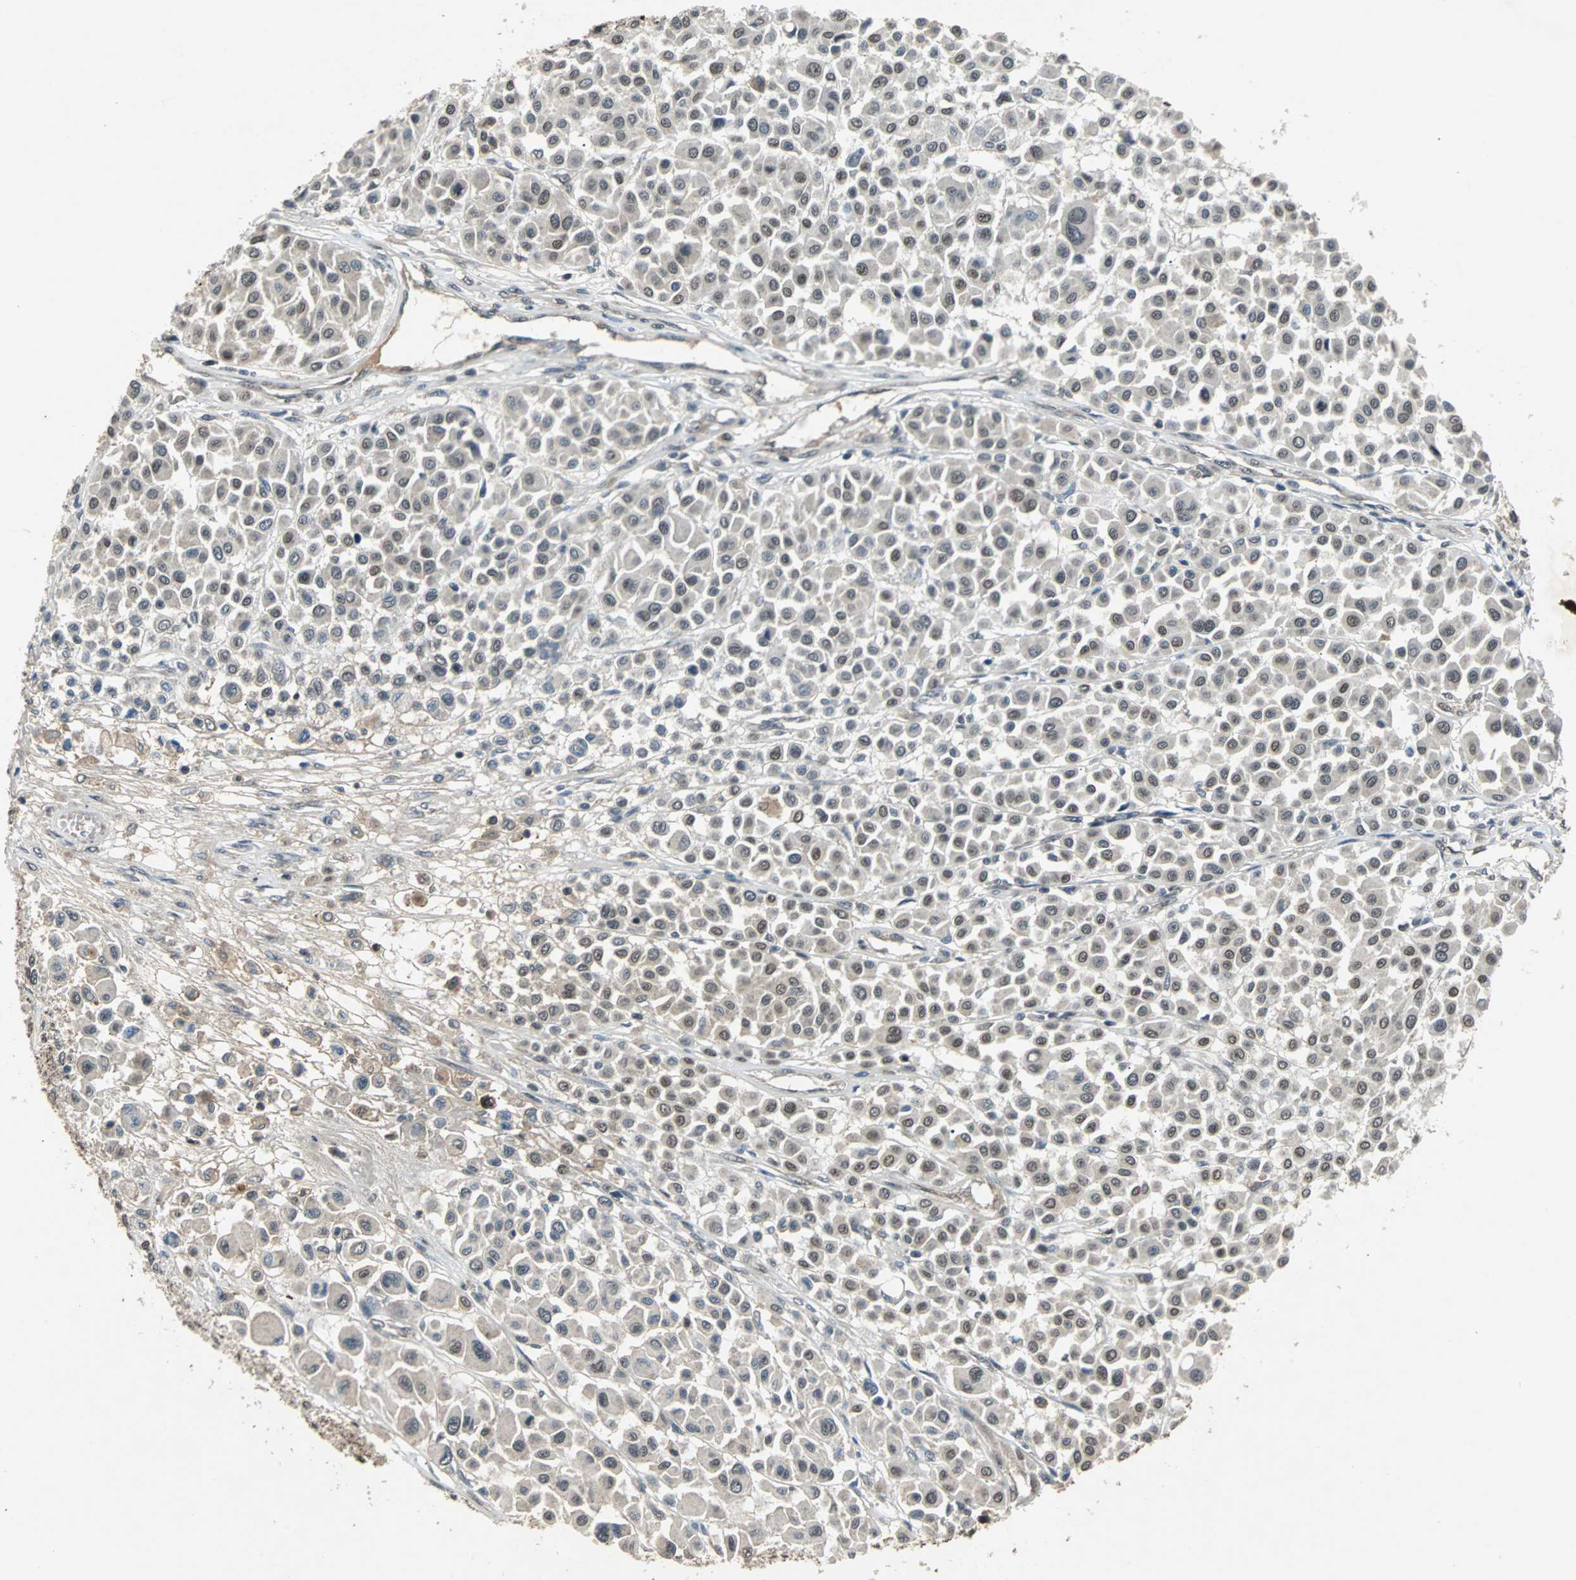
{"staining": {"intensity": "weak", "quantity": "25%-75%", "location": "nuclear"}, "tissue": "melanoma", "cell_type": "Tumor cells", "image_type": "cancer", "snomed": [{"axis": "morphology", "description": "Malignant melanoma, Metastatic site"}, {"axis": "topography", "description": "Soft tissue"}], "caption": "Immunohistochemical staining of malignant melanoma (metastatic site) shows weak nuclear protein positivity in approximately 25%-75% of tumor cells.", "gene": "PHC1", "patient": {"sex": "male", "age": 41}}